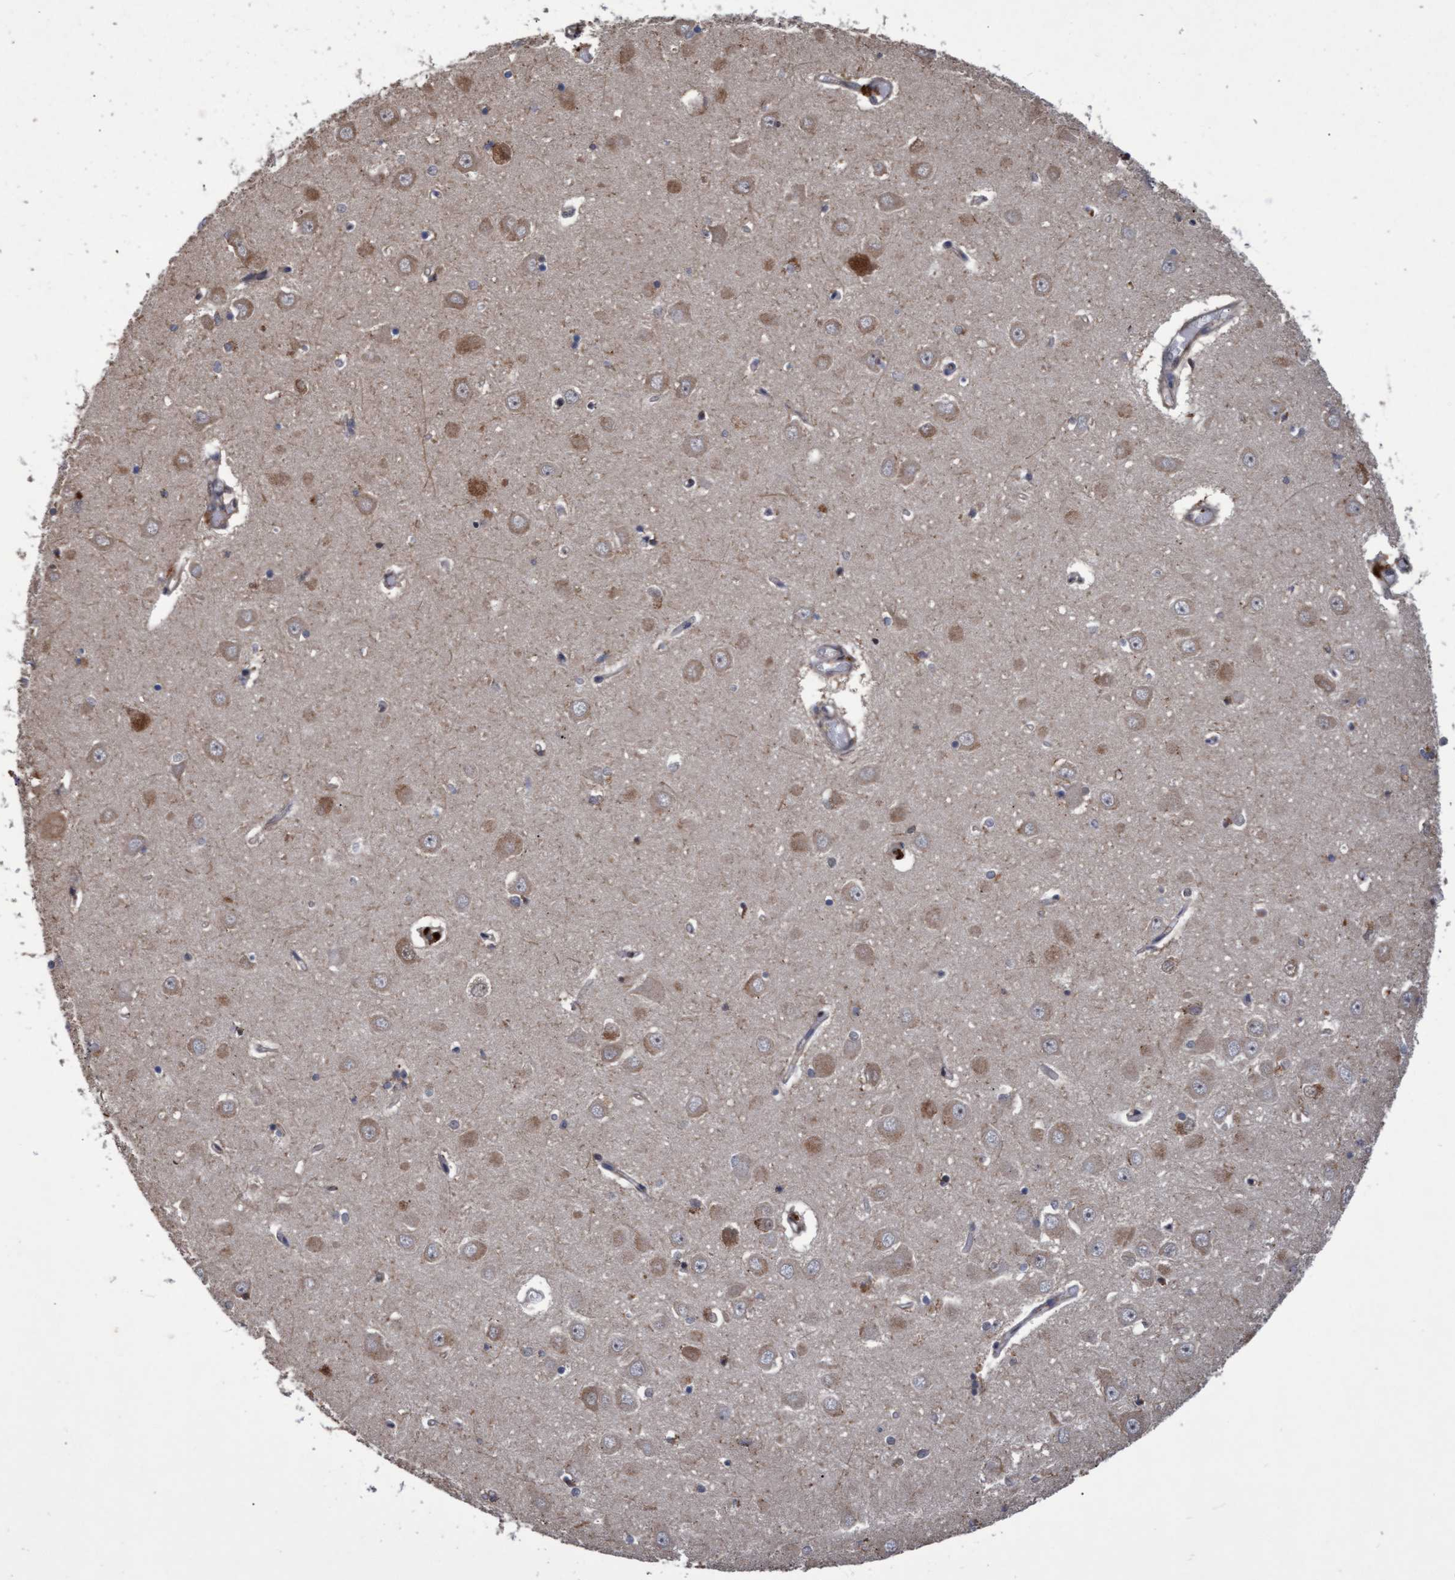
{"staining": {"intensity": "weak", "quantity": "25%-75%", "location": "cytoplasmic/membranous"}, "tissue": "hippocampus", "cell_type": "Glial cells", "image_type": "normal", "snomed": [{"axis": "morphology", "description": "Normal tissue, NOS"}, {"axis": "topography", "description": "Hippocampus"}], "caption": "A histopathology image of hippocampus stained for a protein exhibits weak cytoplasmic/membranous brown staining in glial cells.", "gene": "PSMB6", "patient": {"sex": "male", "age": 70}}